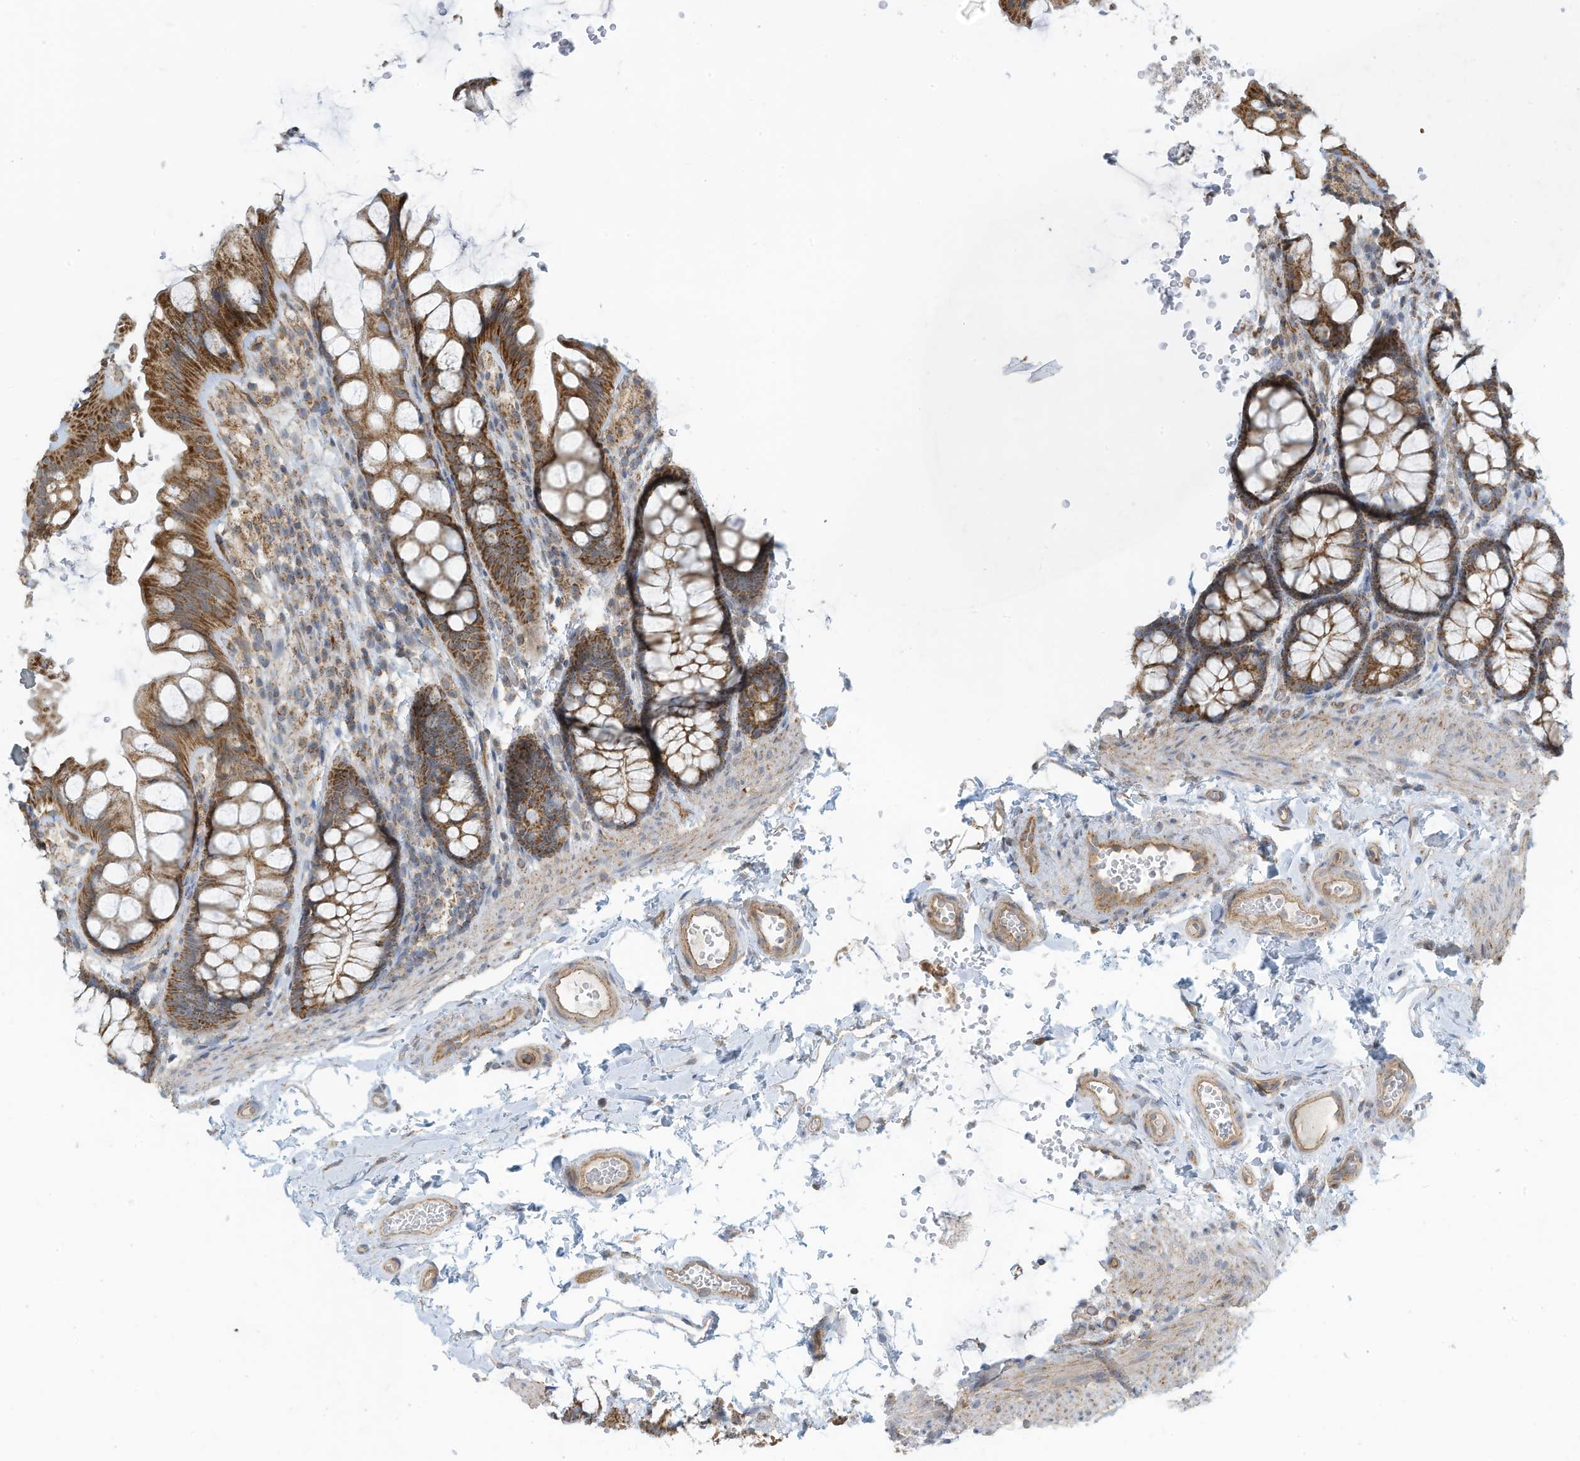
{"staining": {"intensity": "weak", "quantity": ">75%", "location": "cytoplasmic/membranous"}, "tissue": "colon", "cell_type": "Endothelial cells", "image_type": "normal", "snomed": [{"axis": "morphology", "description": "Normal tissue, NOS"}, {"axis": "topography", "description": "Colon"}], "caption": "Weak cytoplasmic/membranous positivity for a protein is seen in about >75% of endothelial cells of normal colon using immunohistochemistry (IHC).", "gene": "METTL6", "patient": {"sex": "male", "age": 47}}